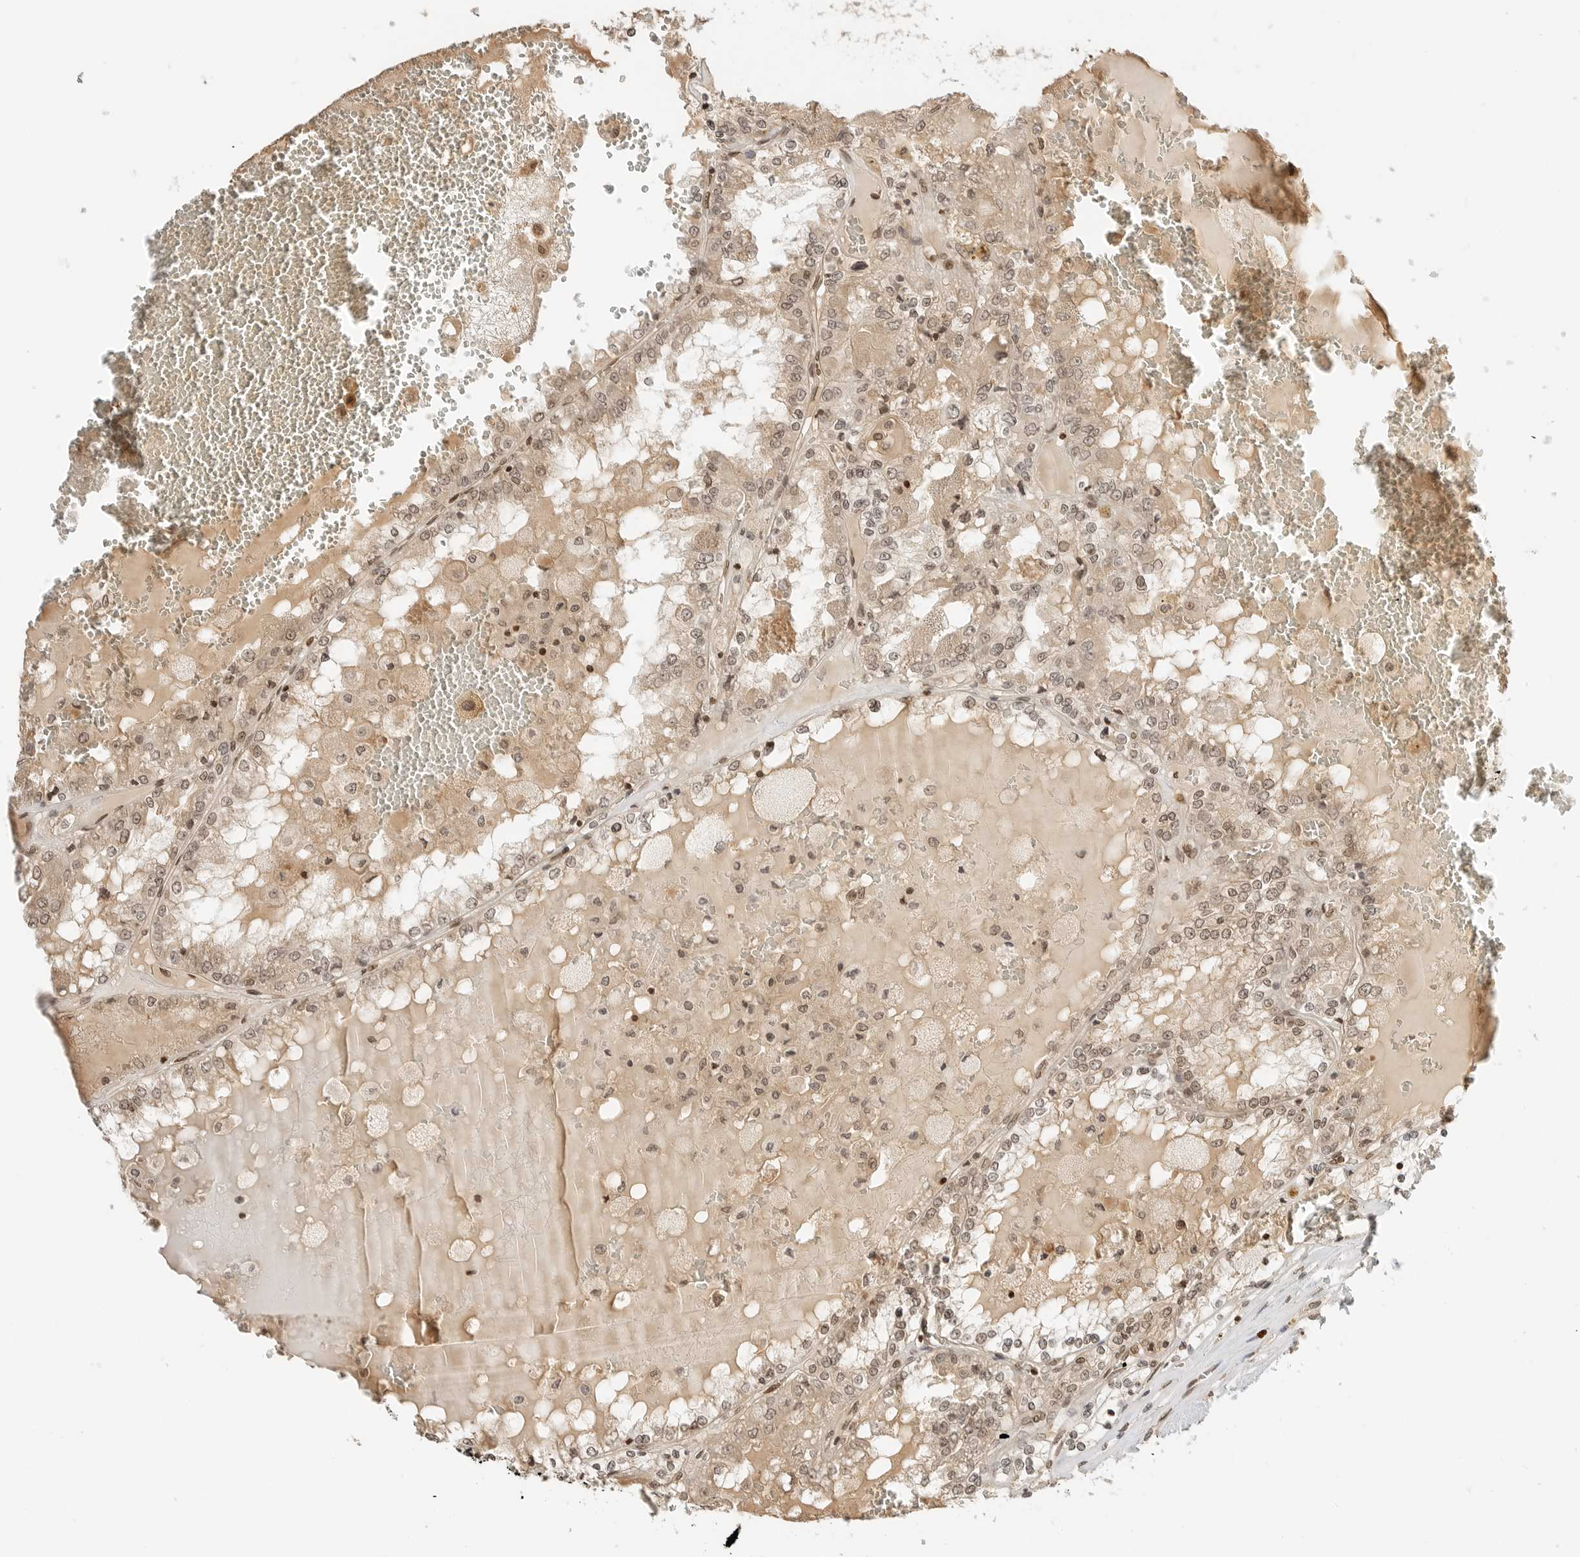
{"staining": {"intensity": "weak", "quantity": ">75%", "location": "nuclear"}, "tissue": "renal cancer", "cell_type": "Tumor cells", "image_type": "cancer", "snomed": [{"axis": "morphology", "description": "Adenocarcinoma, NOS"}, {"axis": "topography", "description": "Kidney"}], "caption": "Human renal cancer (adenocarcinoma) stained with a protein marker exhibits weak staining in tumor cells.", "gene": "POLH", "patient": {"sex": "female", "age": 56}}